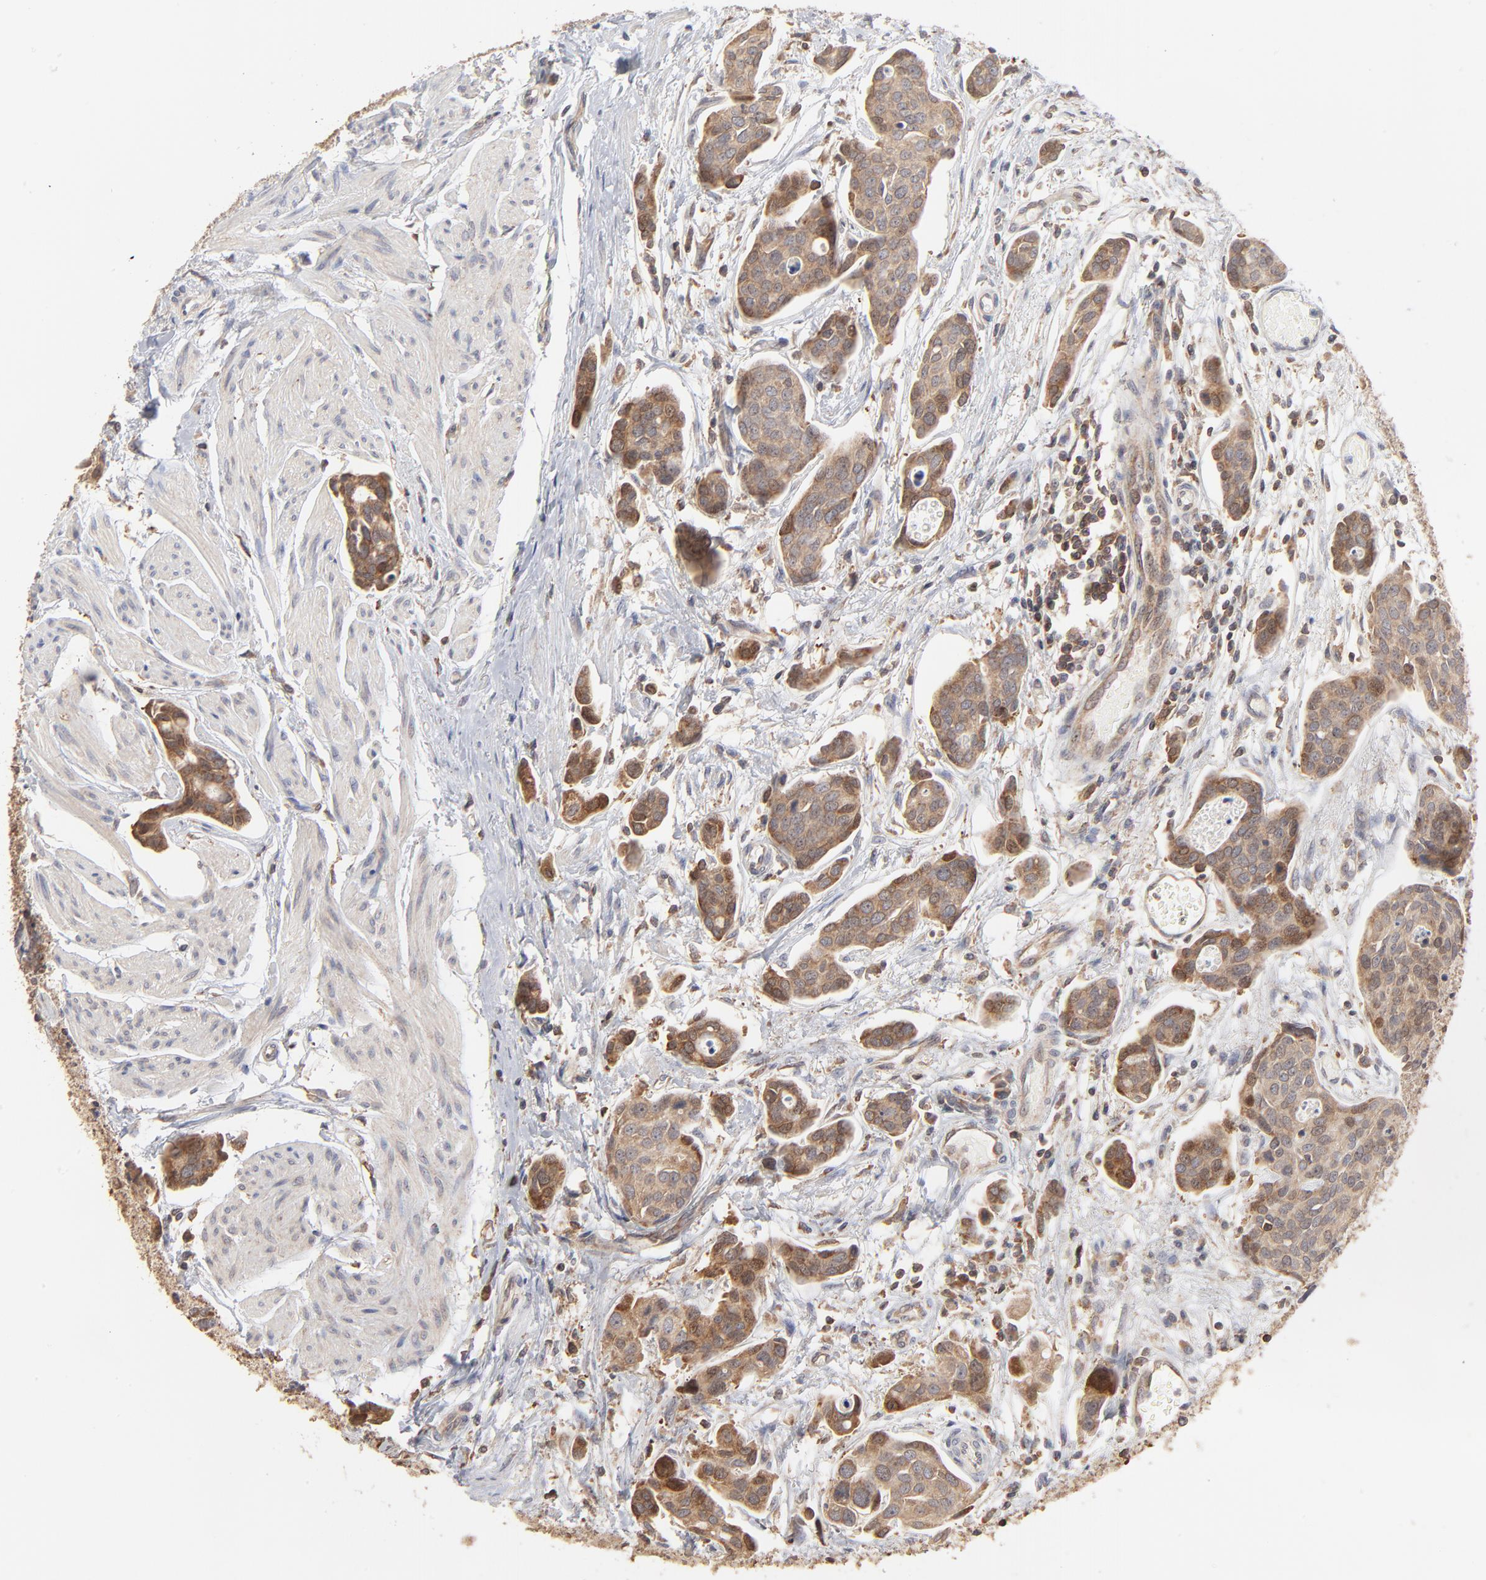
{"staining": {"intensity": "moderate", "quantity": ">75%", "location": "cytoplasmic/membranous"}, "tissue": "urothelial cancer", "cell_type": "Tumor cells", "image_type": "cancer", "snomed": [{"axis": "morphology", "description": "Urothelial carcinoma, High grade"}, {"axis": "topography", "description": "Urinary bladder"}], "caption": "Urothelial cancer stained for a protein (brown) exhibits moderate cytoplasmic/membranous positive positivity in about >75% of tumor cells.", "gene": "RNF213", "patient": {"sex": "male", "age": 78}}